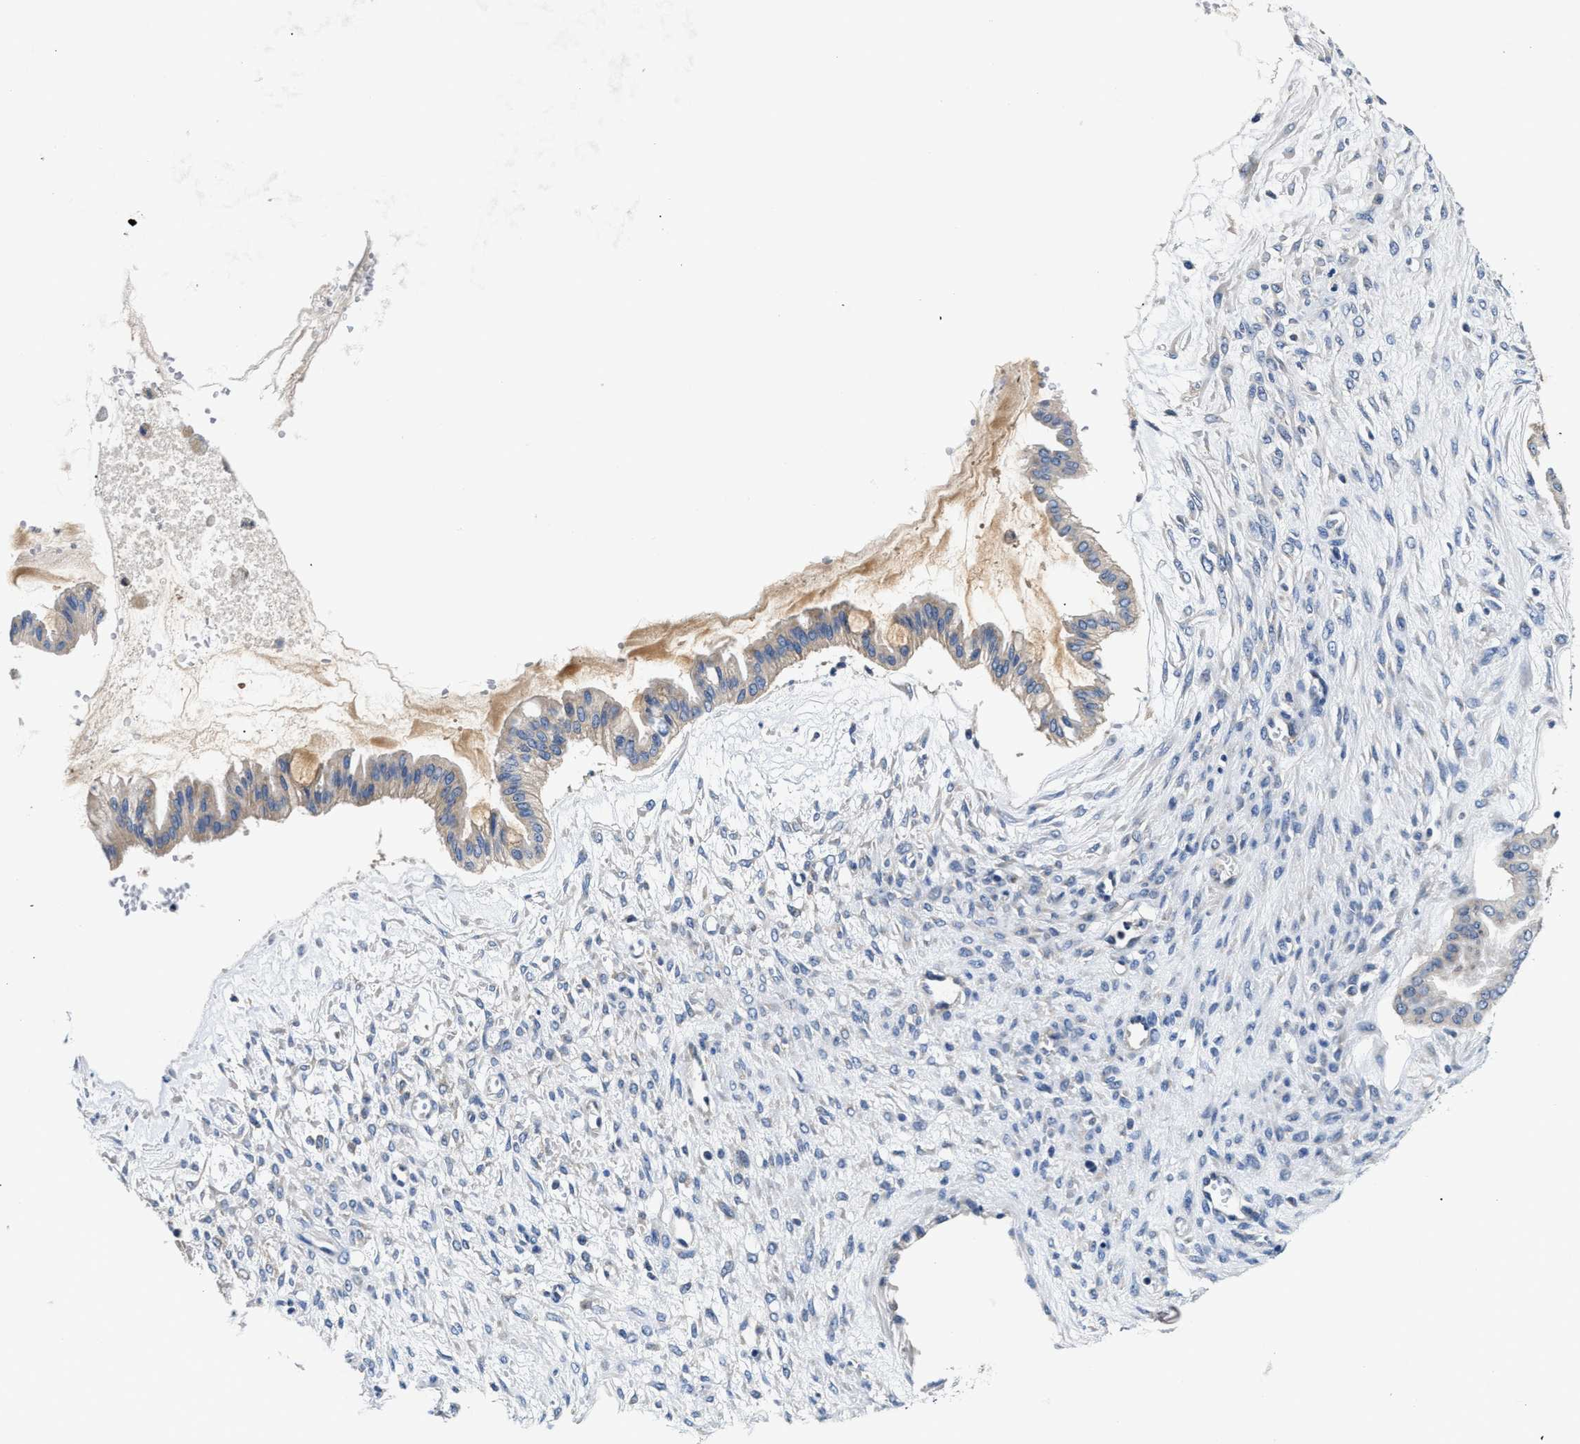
{"staining": {"intensity": "weak", "quantity": "<25%", "location": "cytoplasmic/membranous"}, "tissue": "ovarian cancer", "cell_type": "Tumor cells", "image_type": "cancer", "snomed": [{"axis": "morphology", "description": "Cystadenocarcinoma, mucinous, NOS"}, {"axis": "topography", "description": "Ovary"}], "caption": "Ovarian mucinous cystadenocarcinoma was stained to show a protein in brown. There is no significant positivity in tumor cells.", "gene": "FAM185A", "patient": {"sex": "female", "age": 73}}